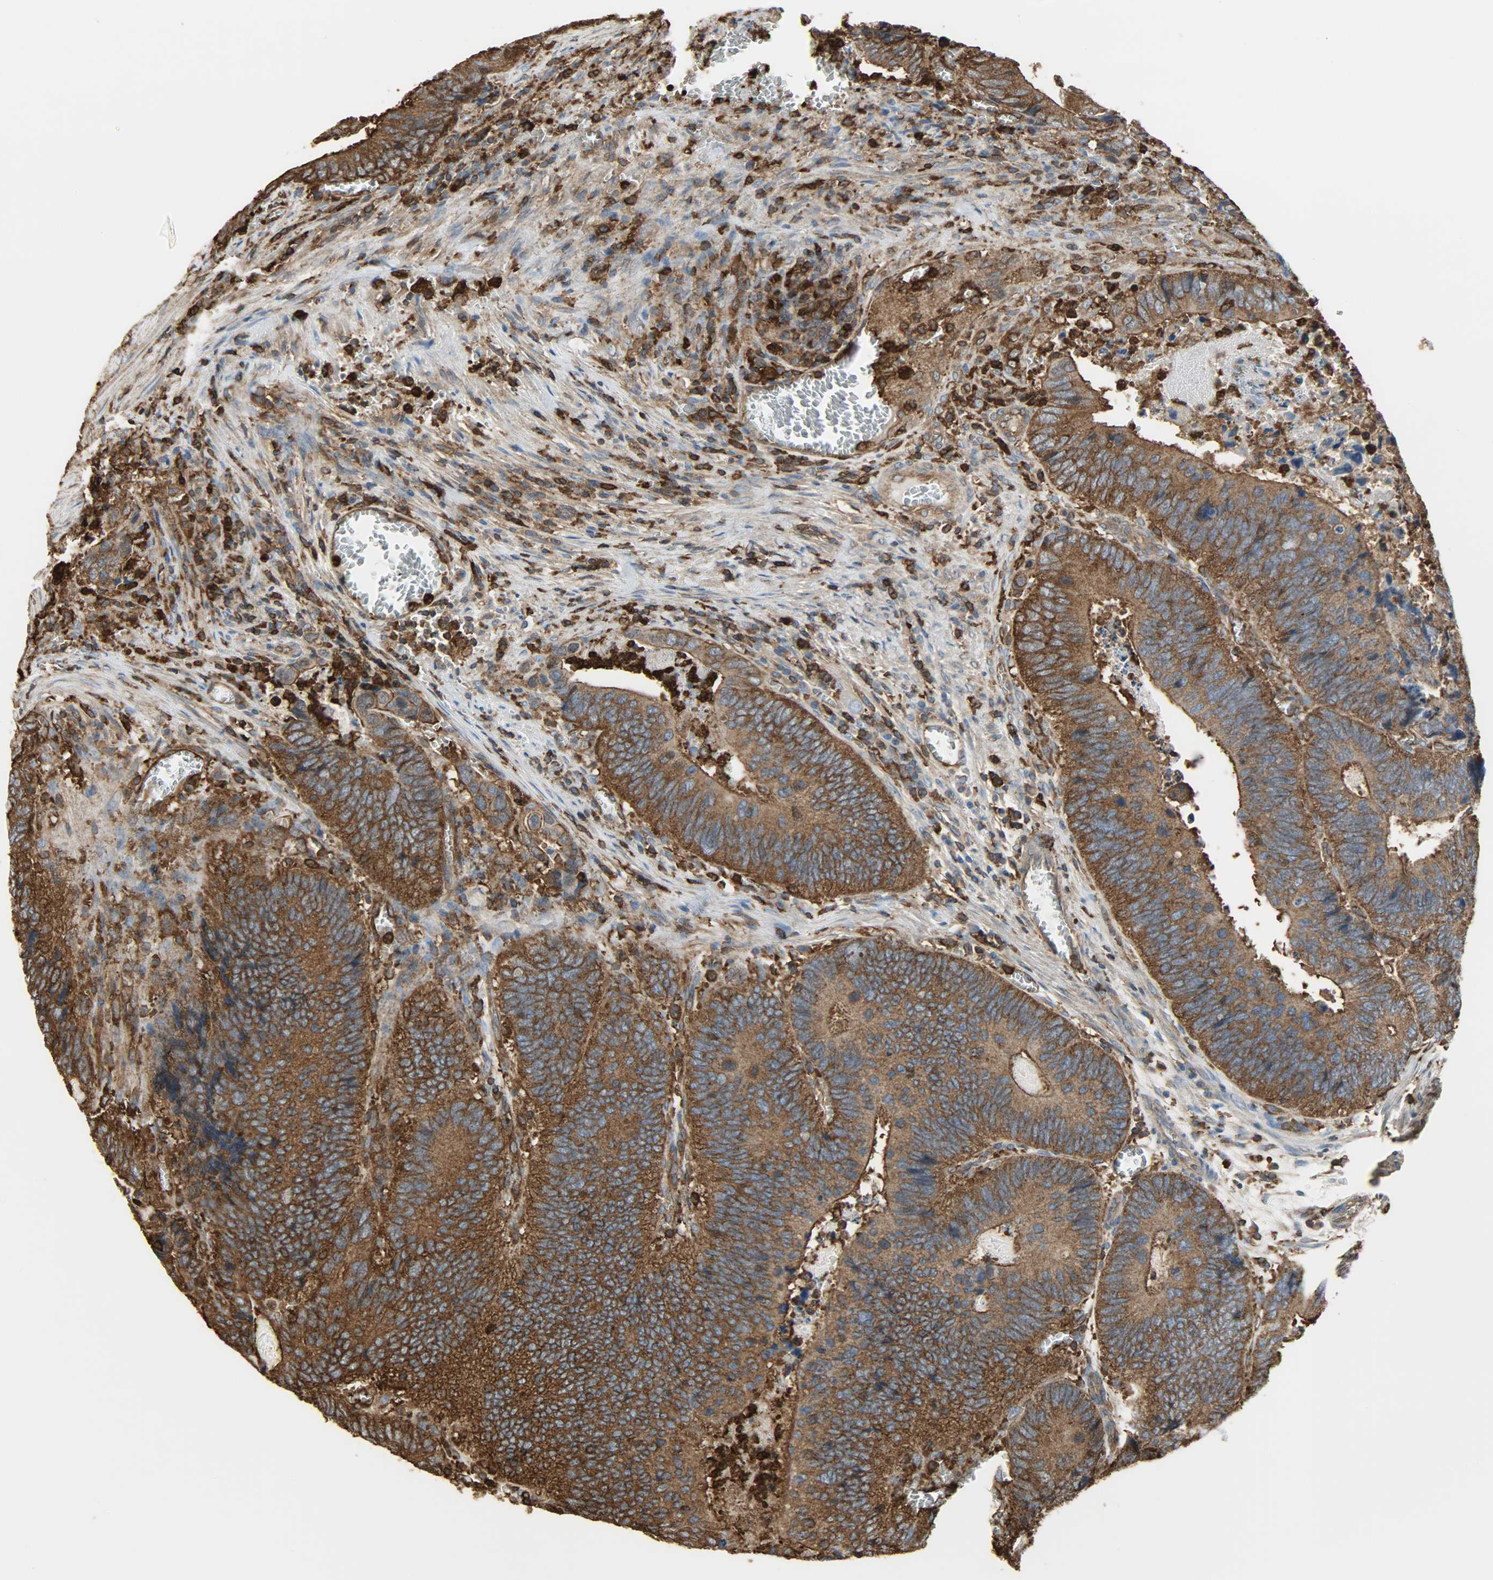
{"staining": {"intensity": "strong", "quantity": ">75%", "location": "cytoplasmic/membranous"}, "tissue": "colorectal cancer", "cell_type": "Tumor cells", "image_type": "cancer", "snomed": [{"axis": "morphology", "description": "Adenocarcinoma, NOS"}, {"axis": "topography", "description": "Colon"}], "caption": "There is high levels of strong cytoplasmic/membranous positivity in tumor cells of colorectal cancer (adenocarcinoma), as demonstrated by immunohistochemical staining (brown color).", "gene": "VASP", "patient": {"sex": "male", "age": 72}}